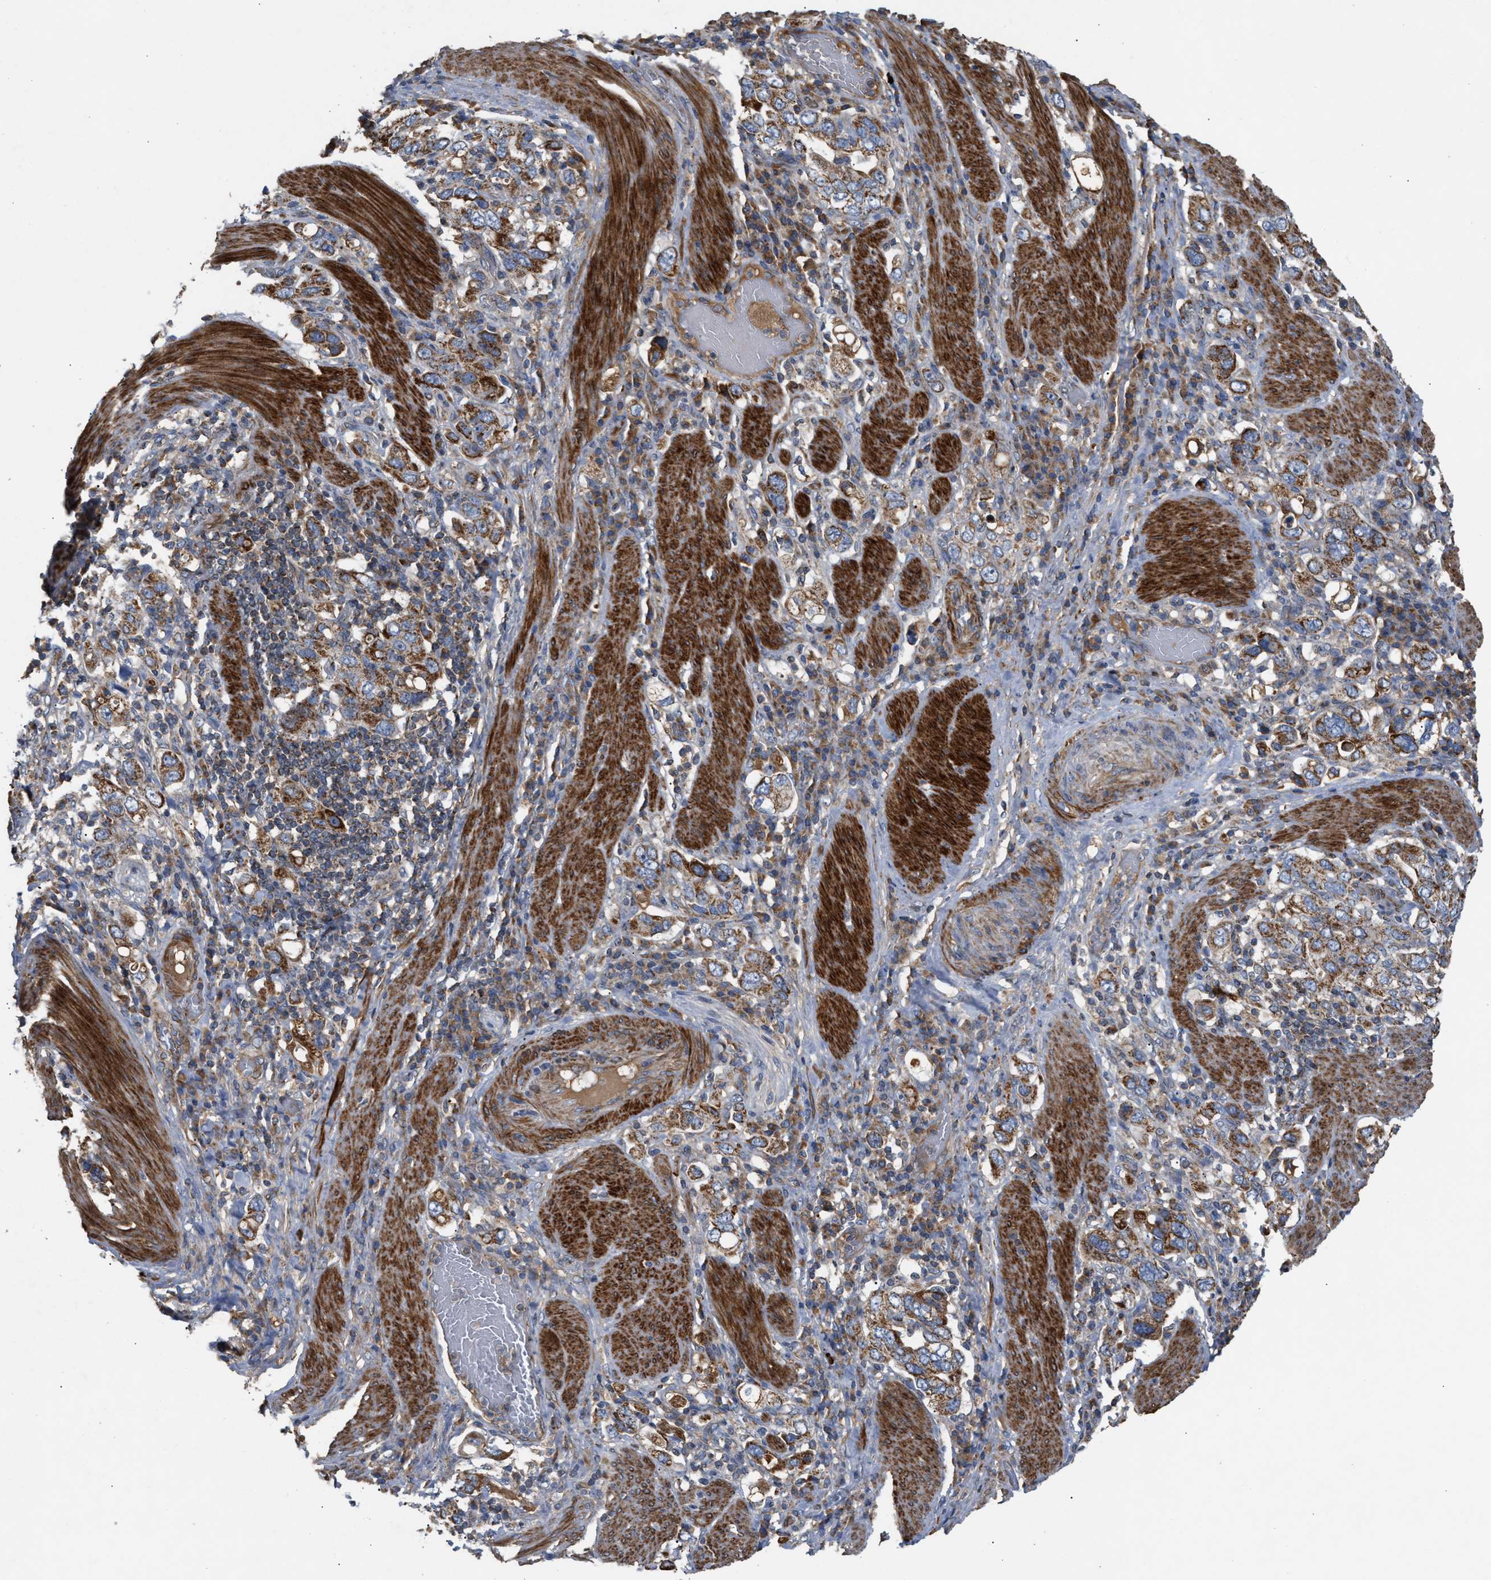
{"staining": {"intensity": "moderate", "quantity": ">75%", "location": "cytoplasmic/membranous"}, "tissue": "stomach cancer", "cell_type": "Tumor cells", "image_type": "cancer", "snomed": [{"axis": "morphology", "description": "Adenocarcinoma, NOS"}, {"axis": "topography", "description": "Stomach, upper"}], "caption": "Tumor cells show moderate cytoplasmic/membranous positivity in about >75% of cells in stomach cancer.", "gene": "TACO1", "patient": {"sex": "male", "age": 62}}